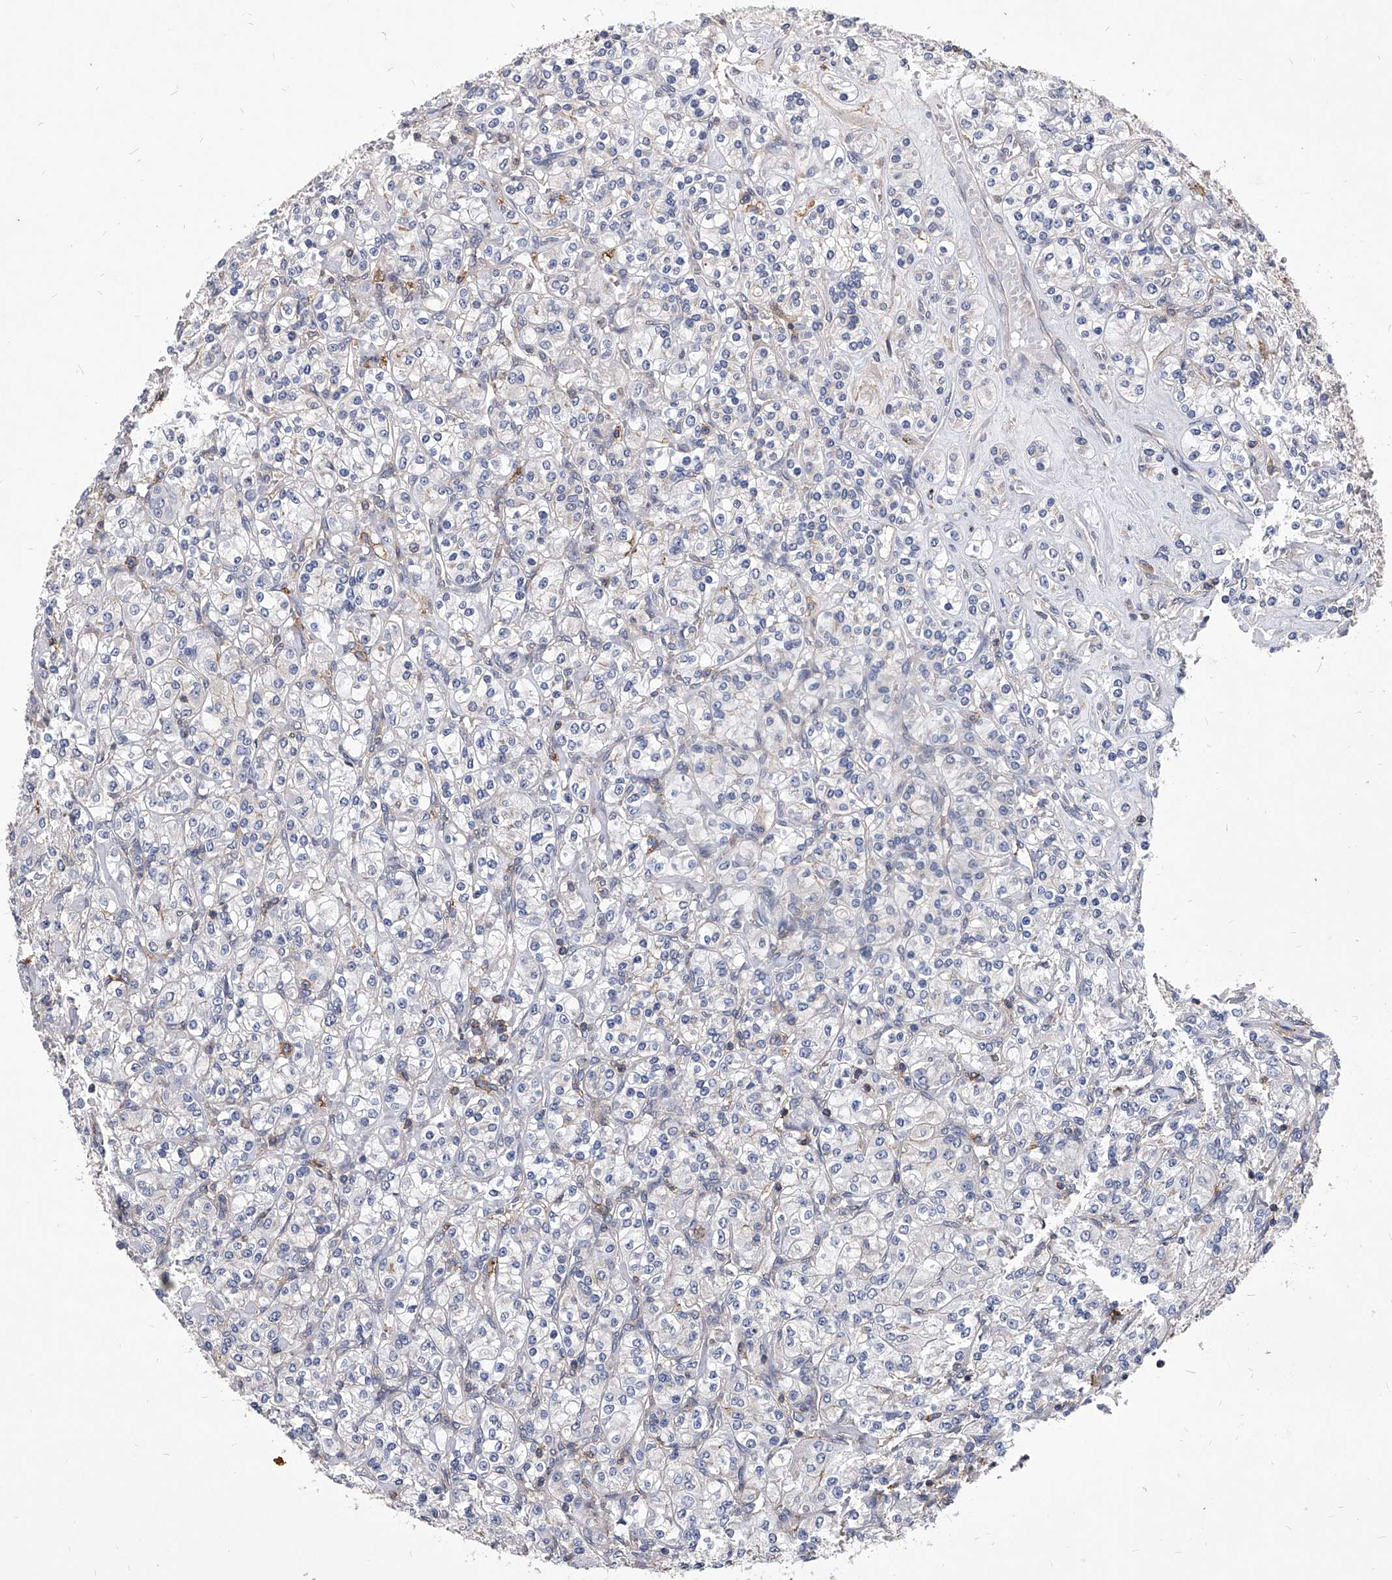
{"staining": {"intensity": "negative", "quantity": "none", "location": "none"}, "tissue": "renal cancer", "cell_type": "Tumor cells", "image_type": "cancer", "snomed": [{"axis": "morphology", "description": "Adenocarcinoma, NOS"}, {"axis": "topography", "description": "Kidney"}], "caption": "The histopathology image displays no staining of tumor cells in renal adenocarcinoma. (Brightfield microscopy of DAB (3,3'-diaminobenzidine) immunohistochemistry at high magnification).", "gene": "ATG5", "patient": {"sex": "male", "age": 77}}